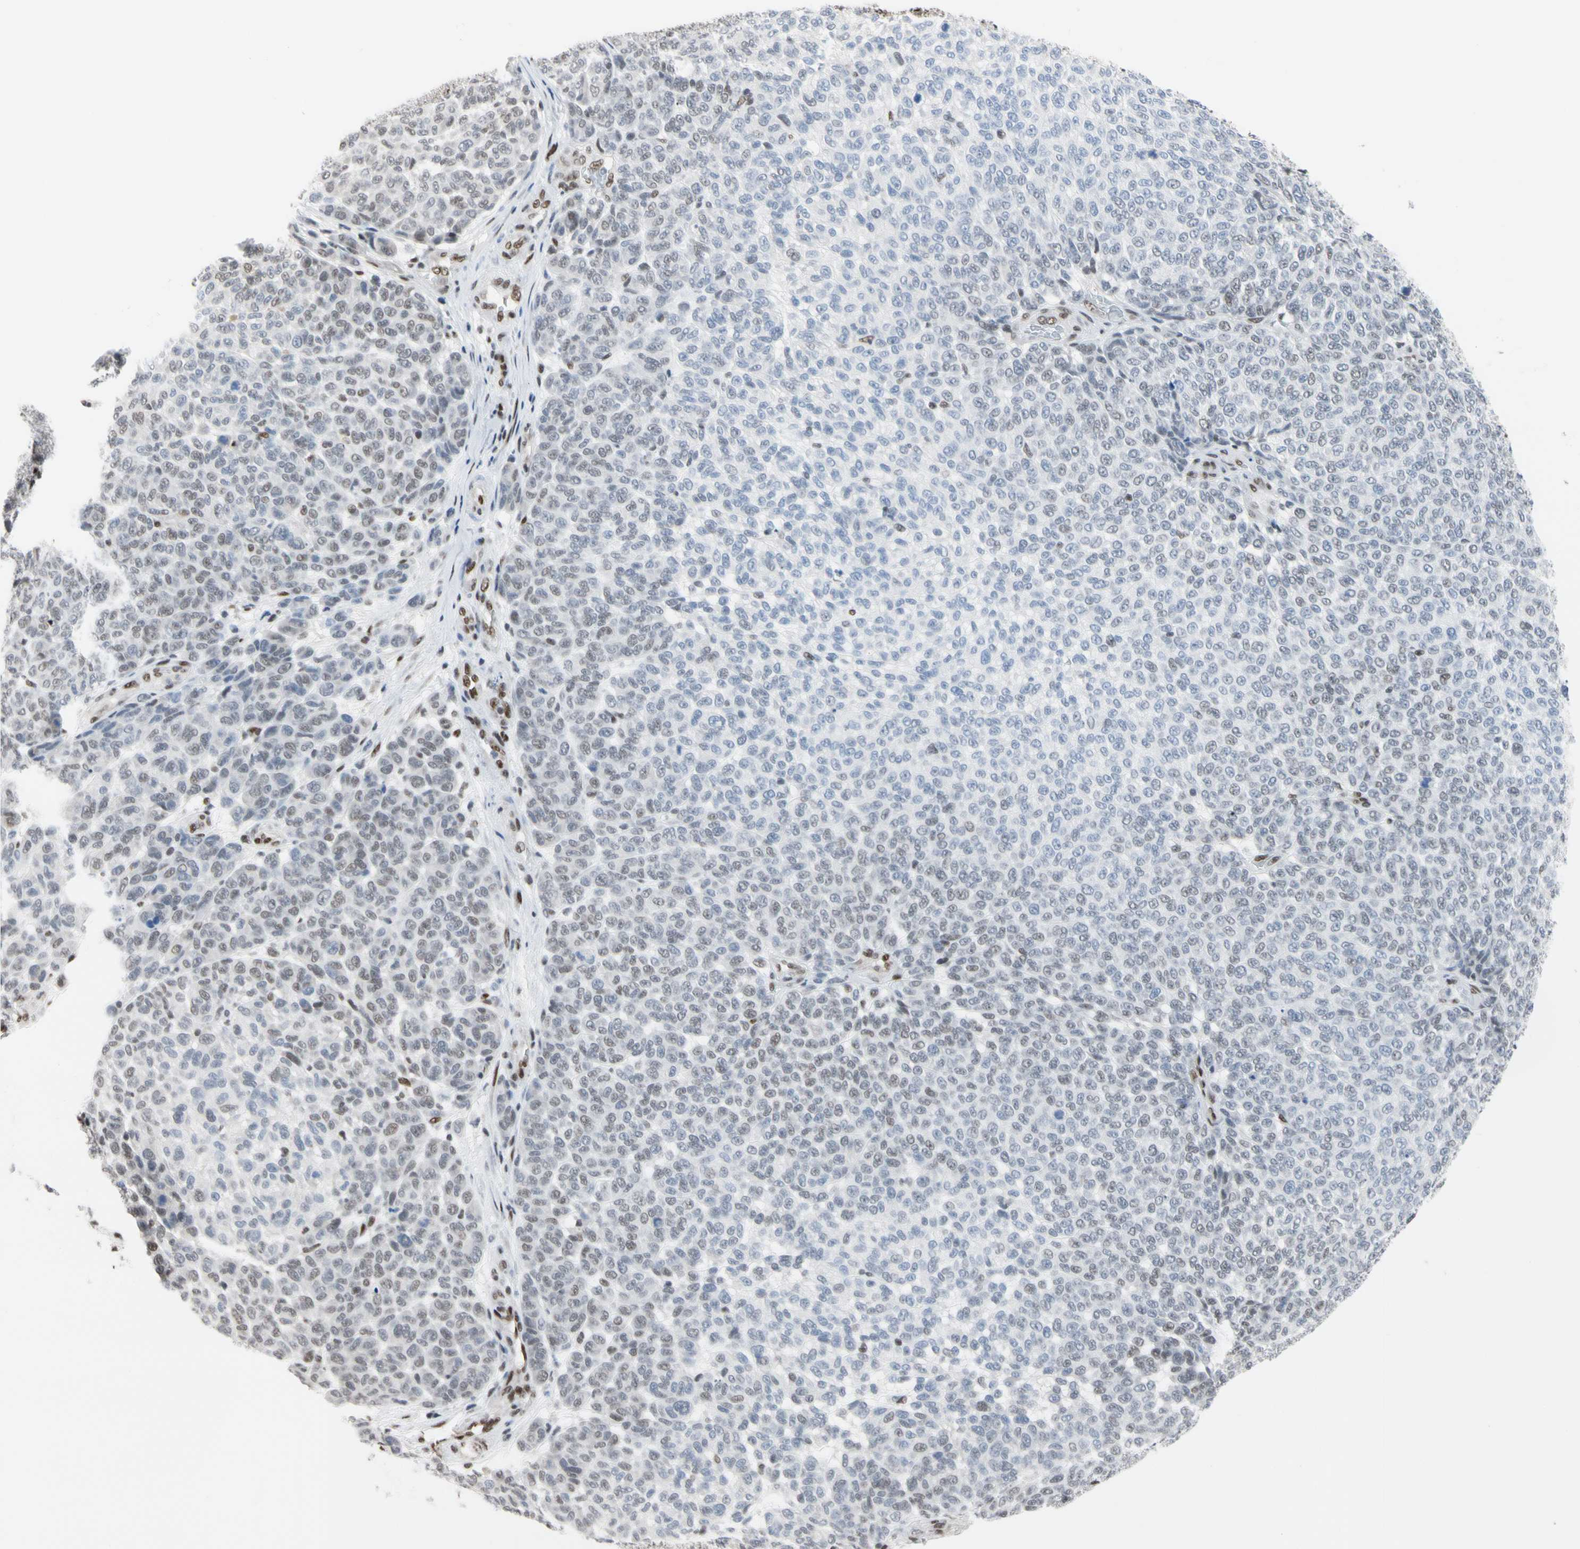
{"staining": {"intensity": "weak", "quantity": "<25%", "location": "nuclear"}, "tissue": "melanoma", "cell_type": "Tumor cells", "image_type": "cancer", "snomed": [{"axis": "morphology", "description": "Malignant melanoma, NOS"}, {"axis": "topography", "description": "Skin"}], "caption": "IHC of human malignant melanoma reveals no staining in tumor cells.", "gene": "FAM98B", "patient": {"sex": "male", "age": 59}}